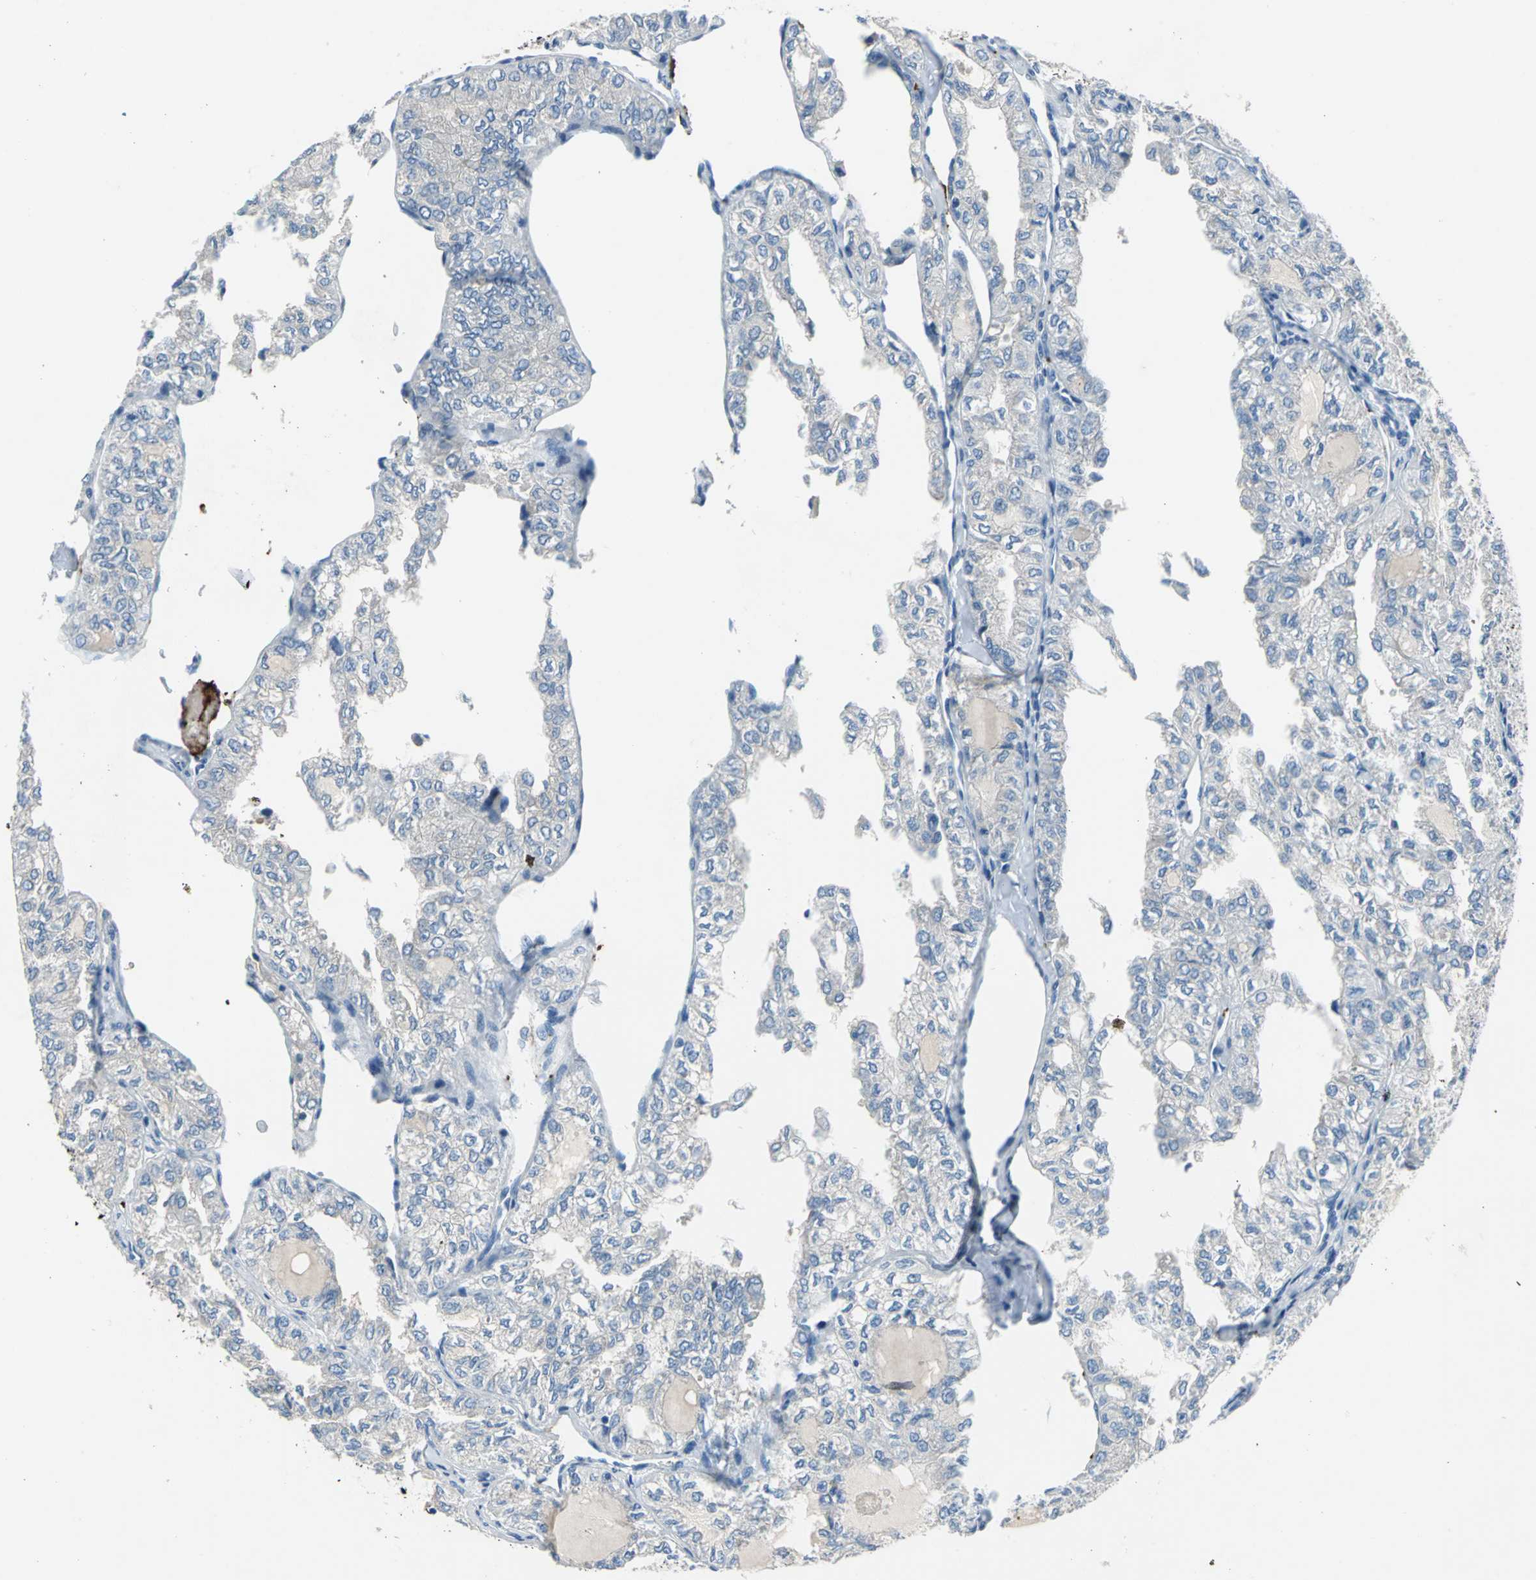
{"staining": {"intensity": "moderate", "quantity": "25%-75%", "location": "cytoplasmic/membranous"}, "tissue": "thyroid cancer", "cell_type": "Tumor cells", "image_type": "cancer", "snomed": [{"axis": "morphology", "description": "Follicular adenoma carcinoma, NOS"}, {"axis": "topography", "description": "Thyroid gland"}], "caption": "This micrograph demonstrates follicular adenoma carcinoma (thyroid) stained with immunohistochemistry (IHC) to label a protein in brown. The cytoplasmic/membranous of tumor cells show moderate positivity for the protein. Nuclei are counter-stained blue.", "gene": "SELP", "patient": {"sex": "male", "age": 75}}